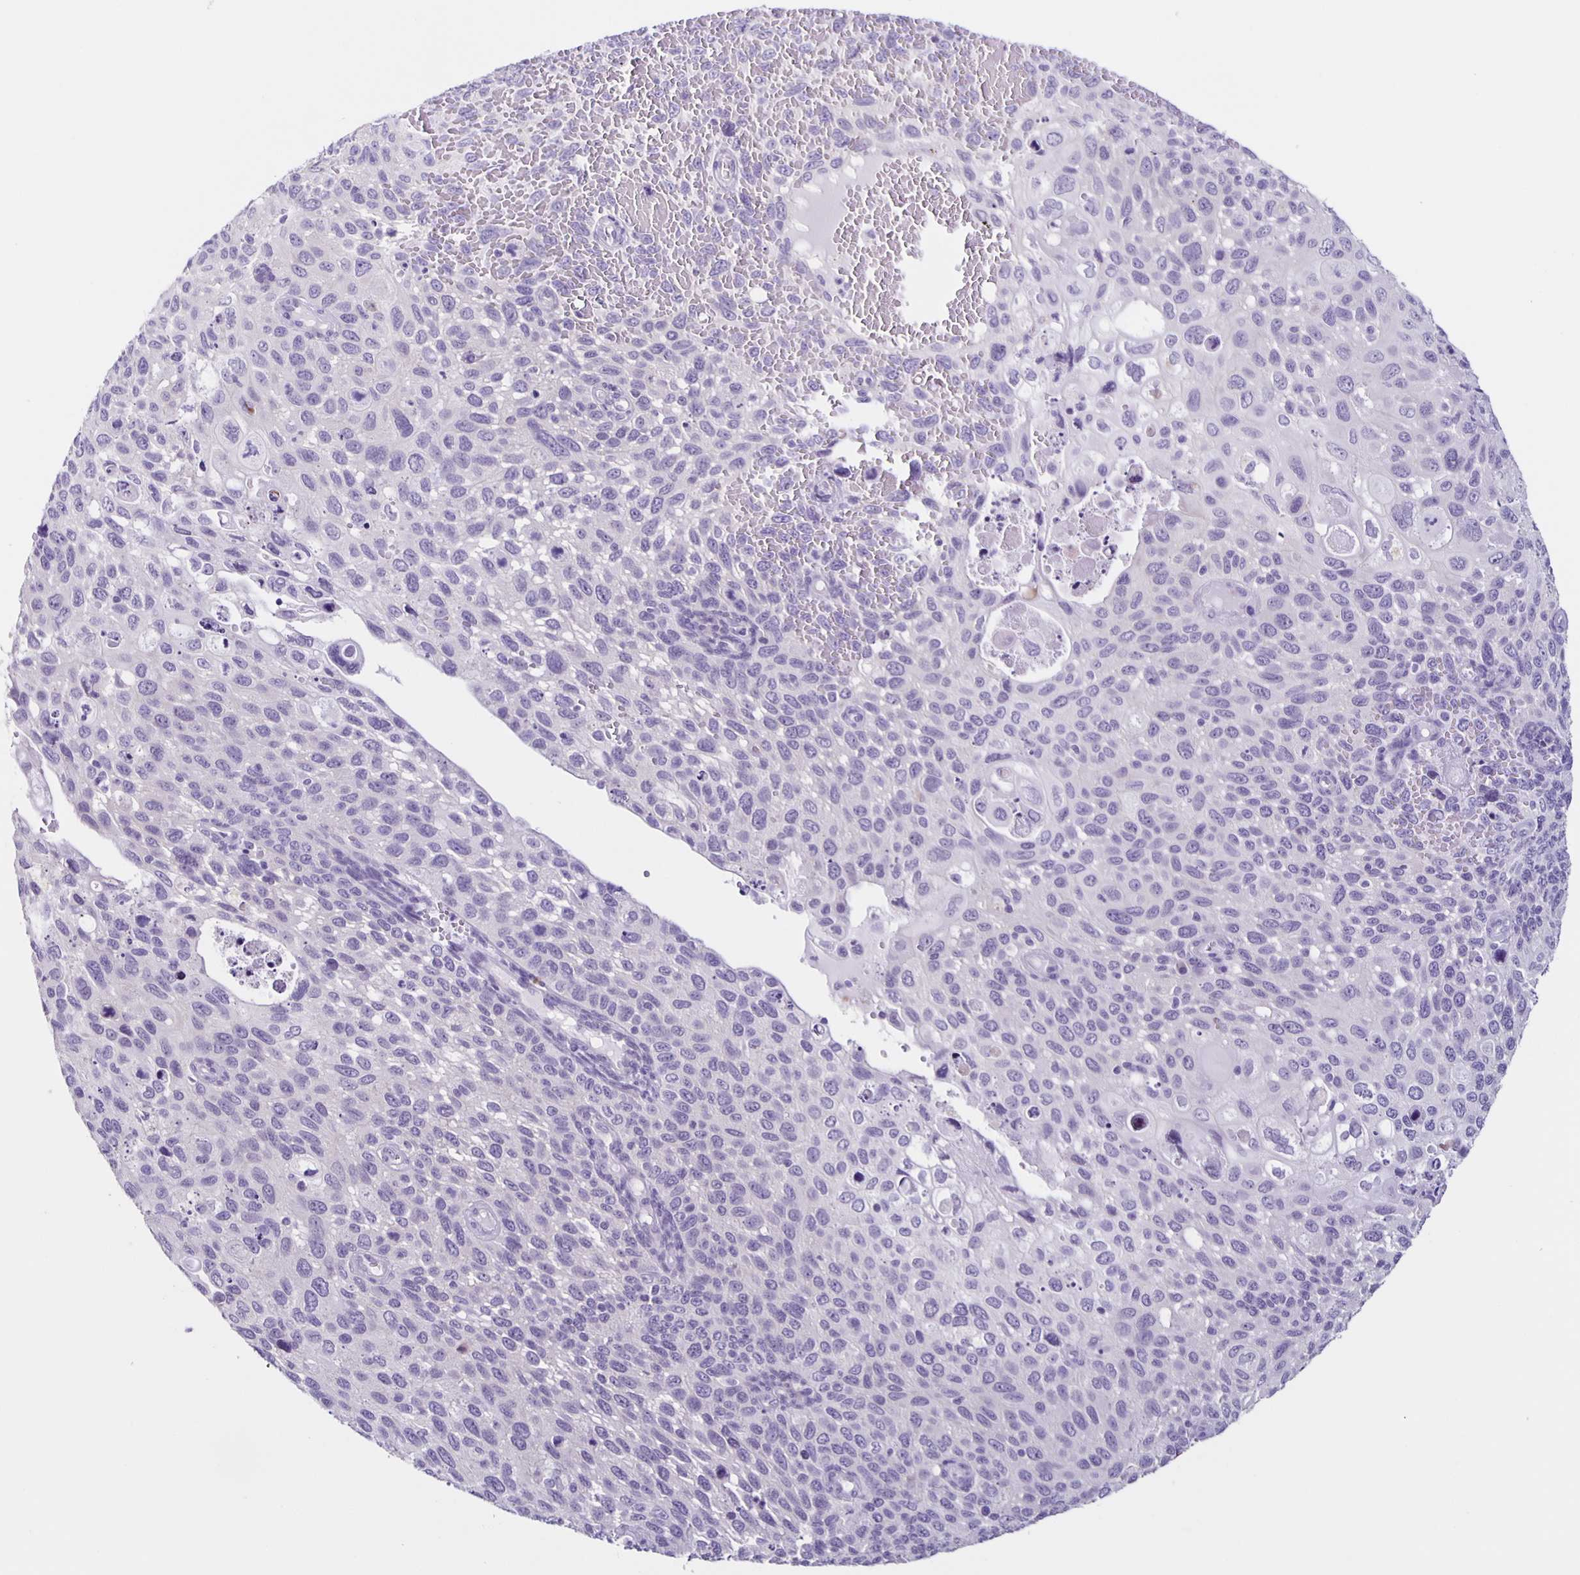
{"staining": {"intensity": "negative", "quantity": "none", "location": "none"}, "tissue": "cervical cancer", "cell_type": "Tumor cells", "image_type": "cancer", "snomed": [{"axis": "morphology", "description": "Squamous cell carcinoma, NOS"}, {"axis": "topography", "description": "Cervix"}], "caption": "Immunohistochemistry micrograph of human cervical cancer (squamous cell carcinoma) stained for a protein (brown), which shows no staining in tumor cells.", "gene": "SLC12A3", "patient": {"sex": "female", "age": 70}}